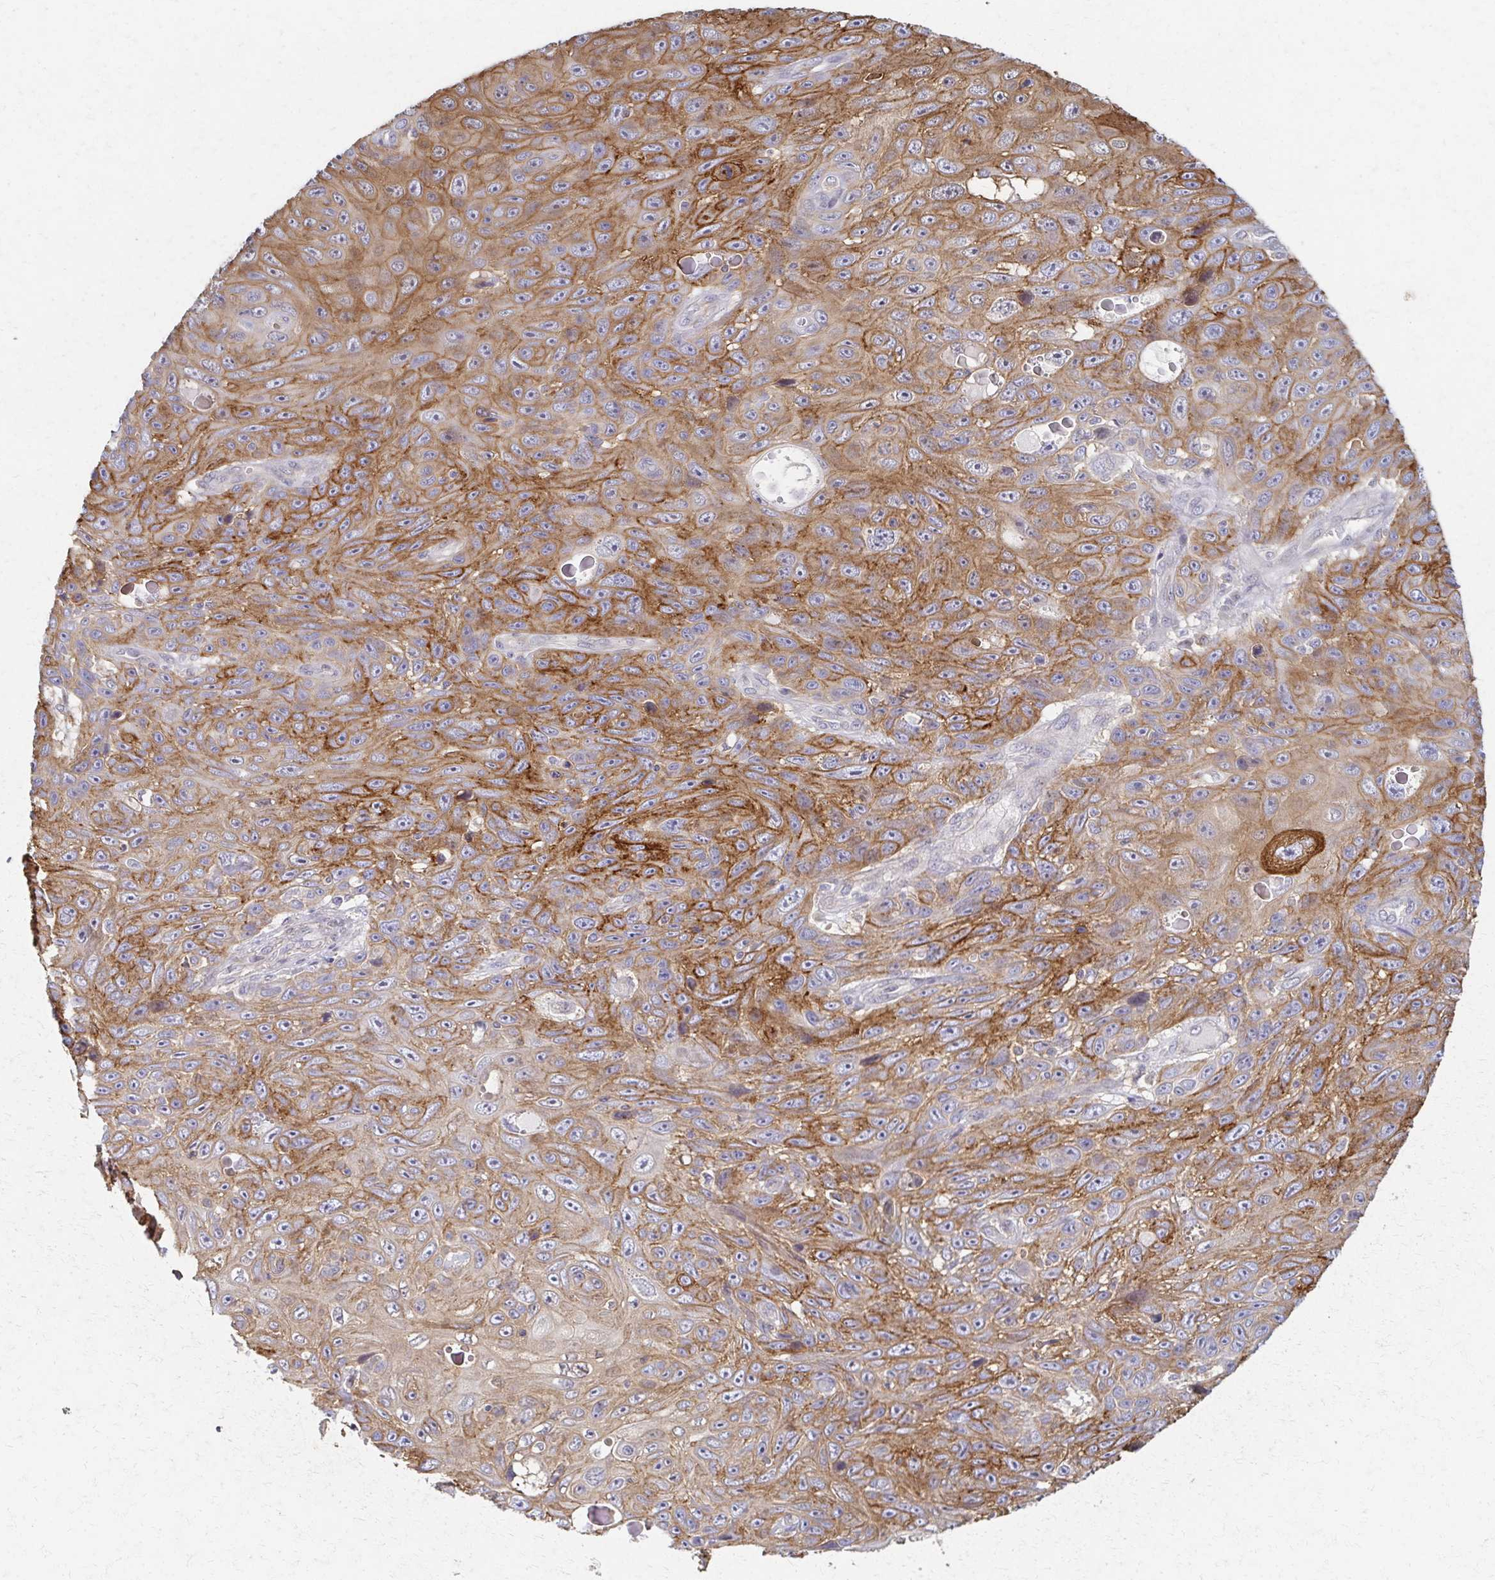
{"staining": {"intensity": "moderate", "quantity": ">75%", "location": "cytoplasmic/membranous"}, "tissue": "skin cancer", "cell_type": "Tumor cells", "image_type": "cancer", "snomed": [{"axis": "morphology", "description": "Squamous cell carcinoma, NOS"}, {"axis": "topography", "description": "Skin"}], "caption": "There is medium levels of moderate cytoplasmic/membranous staining in tumor cells of skin cancer, as demonstrated by immunohistochemical staining (brown color).", "gene": "EOLA2", "patient": {"sex": "male", "age": 82}}